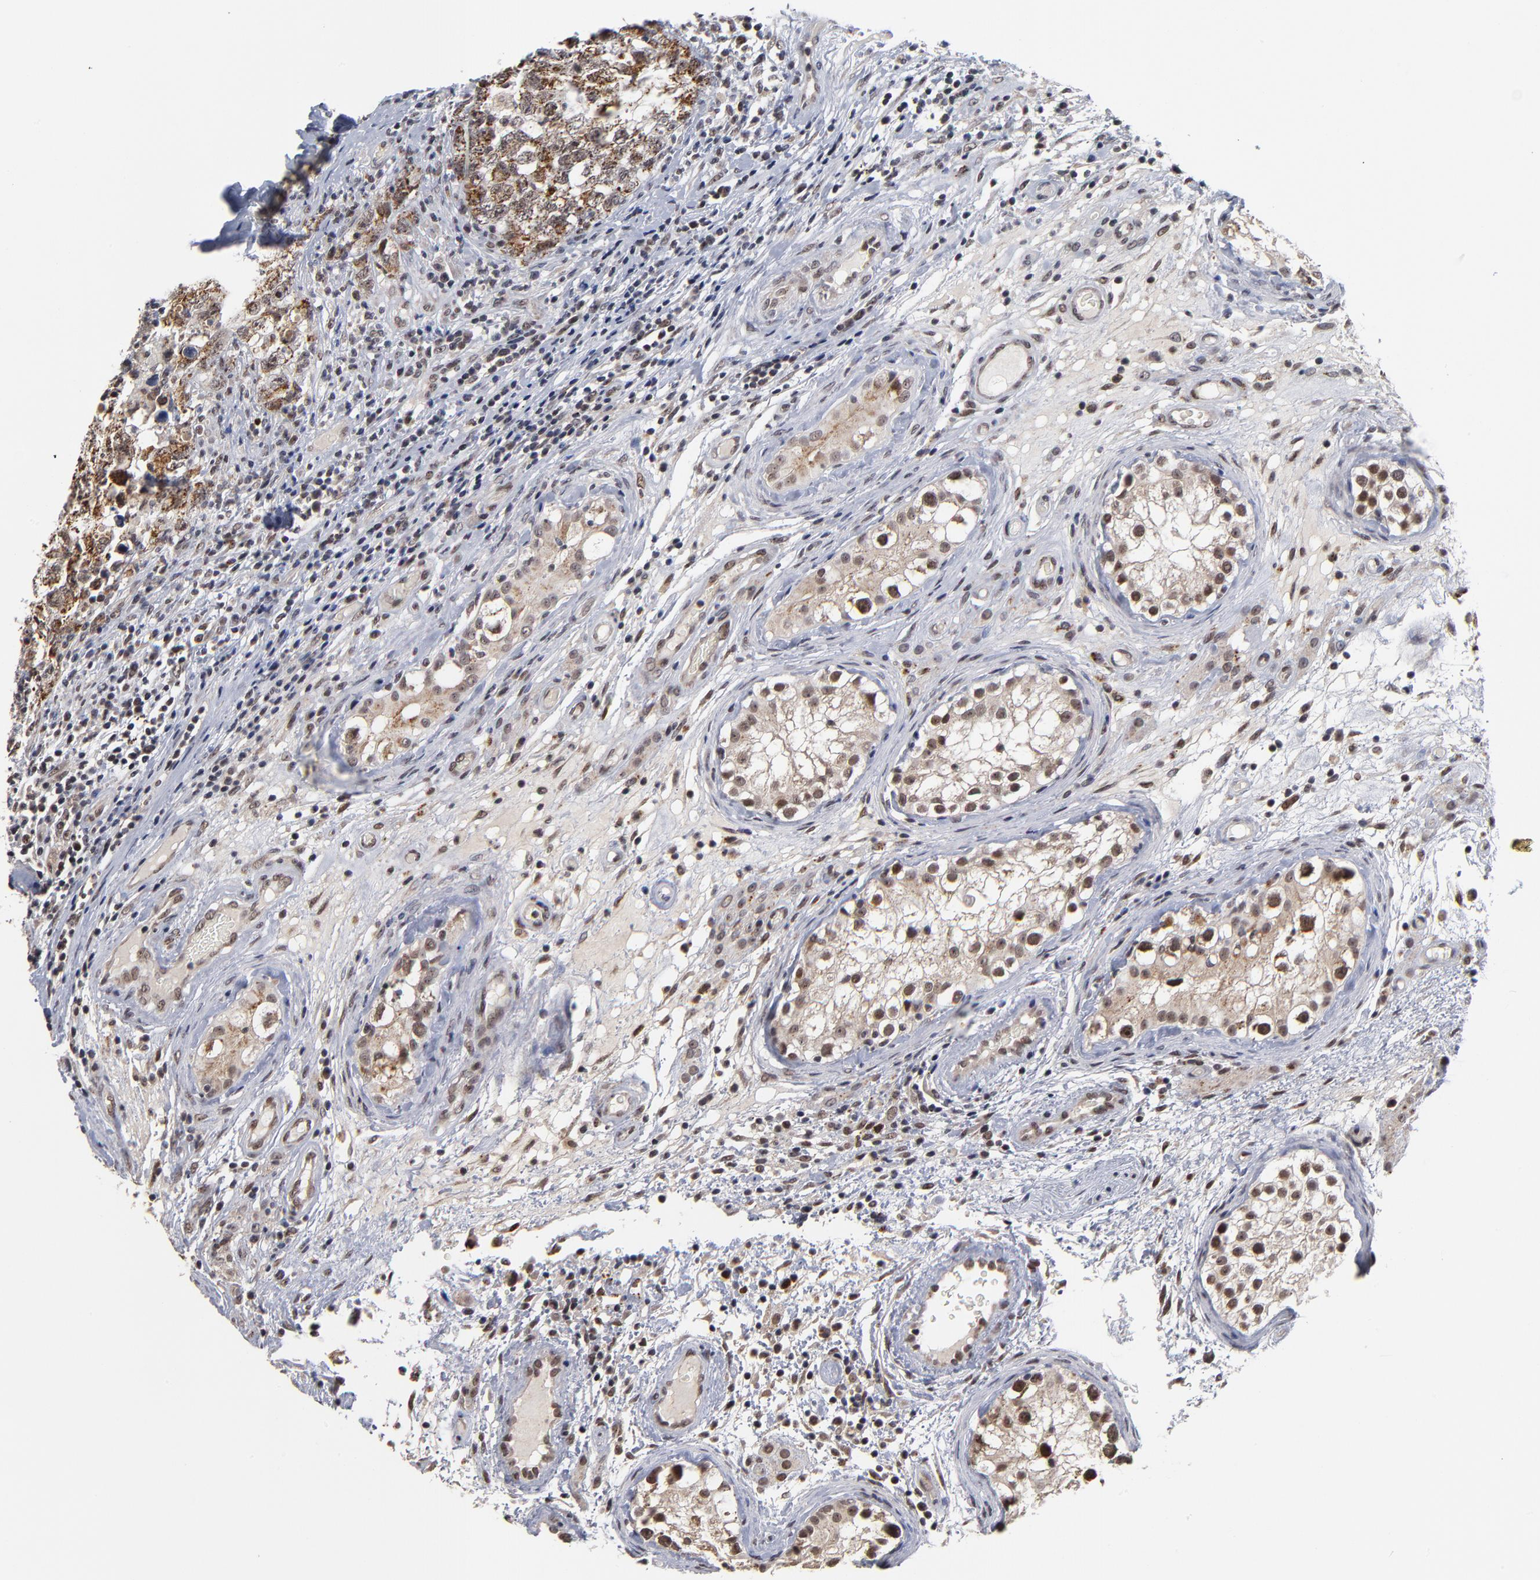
{"staining": {"intensity": "moderate", "quantity": ">75%", "location": "cytoplasmic/membranous"}, "tissue": "testis cancer", "cell_type": "Tumor cells", "image_type": "cancer", "snomed": [{"axis": "morphology", "description": "Carcinoma, Embryonal, NOS"}, {"axis": "topography", "description": "Testis"}], "caption": "Immunohistochemistry image of human testis cancer stained for a protein (brown), which shows medium levels of moderate cytoplasmic/membranous expression in about >75% of tumor cells.", "gene": "ZNF419", "patient": {"sex": "male", "age": 31}}